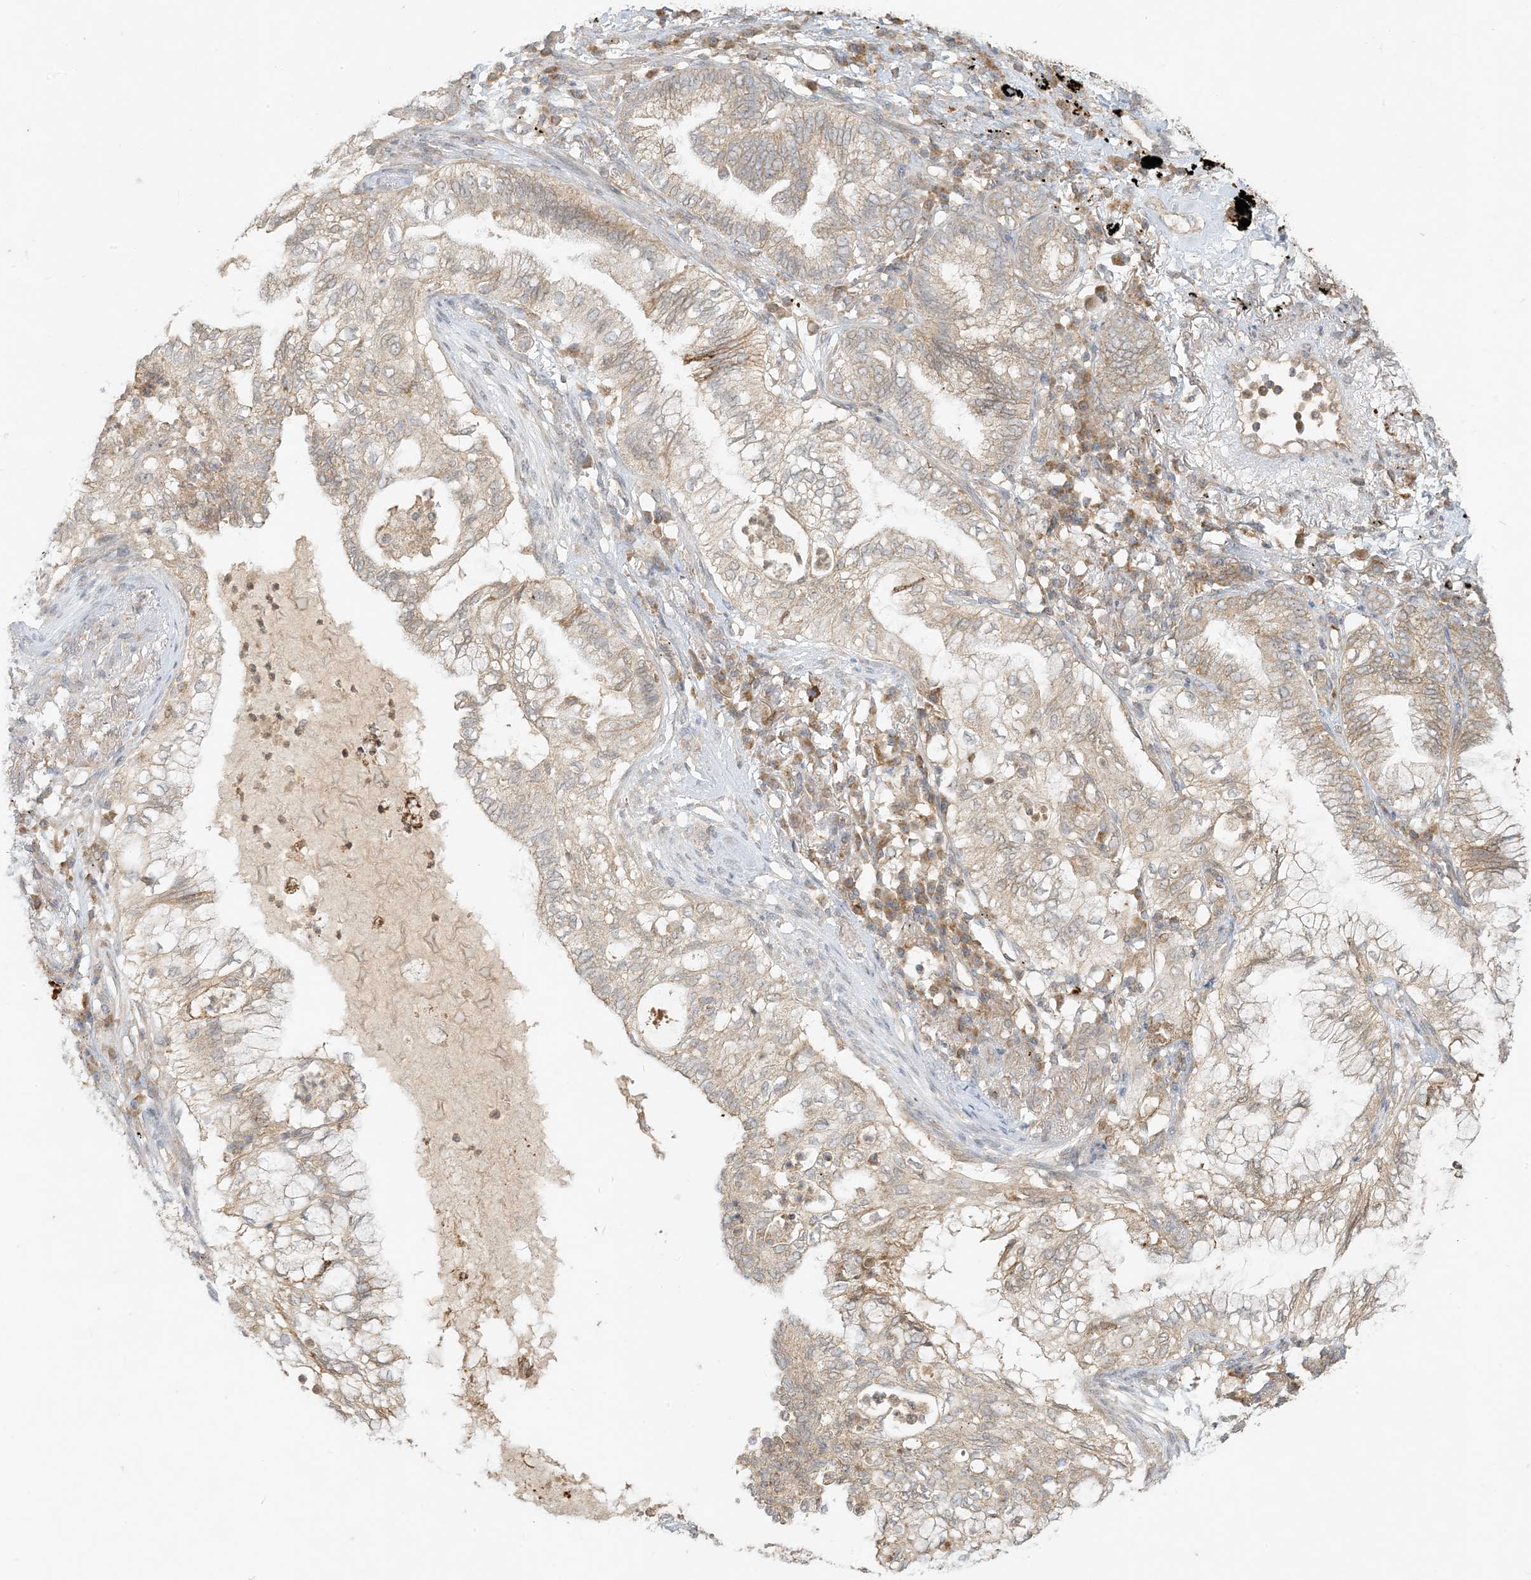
{"staining": {"intensity": "moderate", "quantity": ">75%", "location": "cytoplasmic/membranous"}, "tissue": "lung cancer", "cell_type": "Tumor cells", "image_type": "cancer", "snomed": [{"axis": "morphology", "description": "Normal tissue, NOS"}, {"axis": "morphology", "description": "Adenocarcinoma, NOS"}, {"axis": "topography", "description": "Bronchus"}, {"axis": "topography", "description": "Lung"}], "caption": "A medium amount of moderate cytoplasmic/membranous positivity is identified in about >75% of tumor cells in adenocarcinoma (lung) tissue.", "gene": "MCOLN1", "patient": {"sex": "female", "age": 70}}